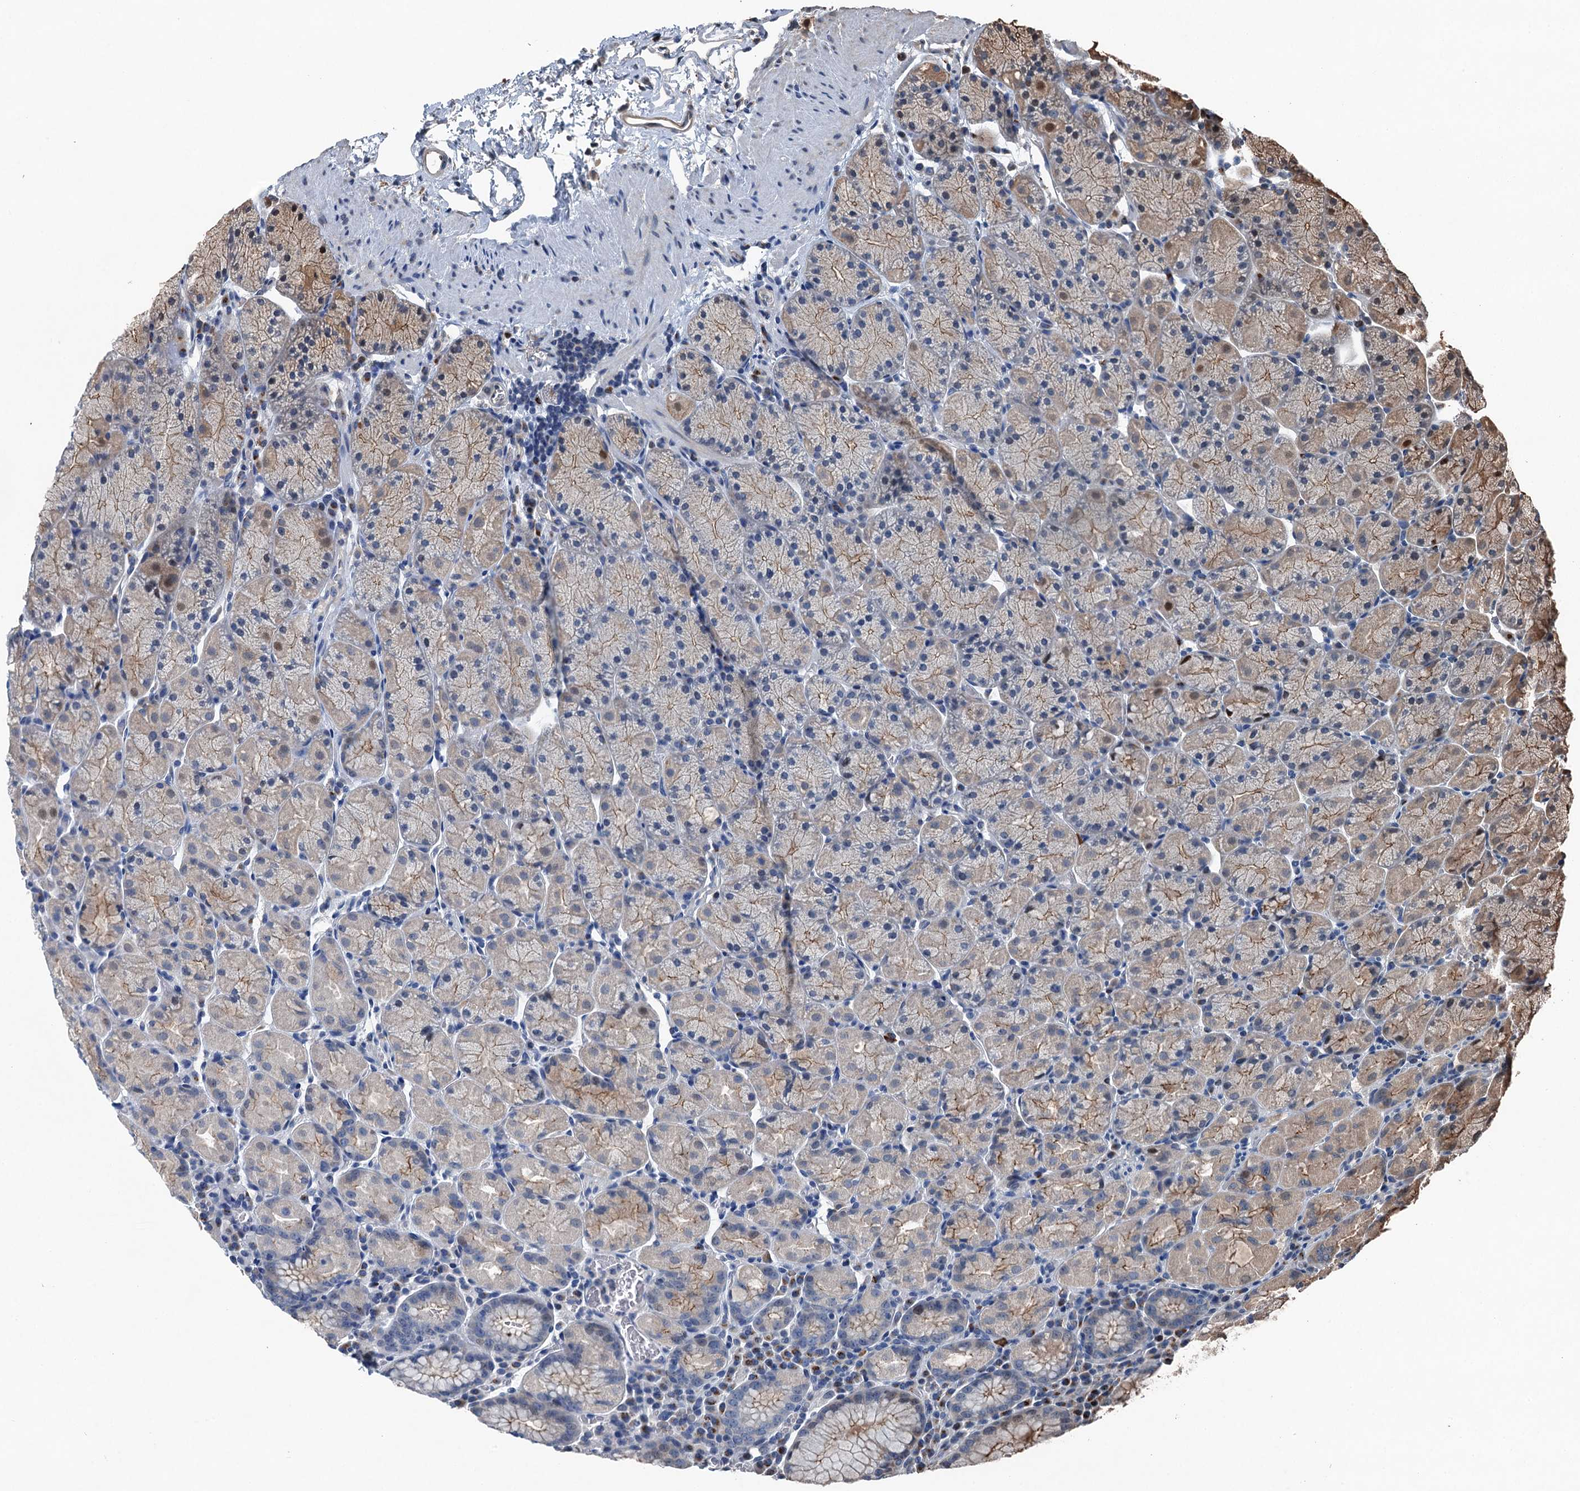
{"staining": {"intensity": "moderate", "quantity": "25%-75%", "location": "cytoplasmic/membranous"}, "tissue": "stomach", "cell_type": "Glandular cells", "image_type": "normal", "snomed": [{"axis": "morphology", "description": "Normal tissue, NOS"}, {"axis": "topography", "description": "Stomach, upper"}, {"axis": "topography", "description": "Stomach, lower"}], "caption": "Immunohistochemistry photomicrograph of normal stomach: human stomach stained using immunohistochemistry exhibits medium levels of moderate protein expression localized specifically in the cytoplasmic/membranous of glandular cells, appearing as a cytoplasmic/membranous brown color.", "gene": "NAA60", "patient": {"sex": "male", "age": 80}}